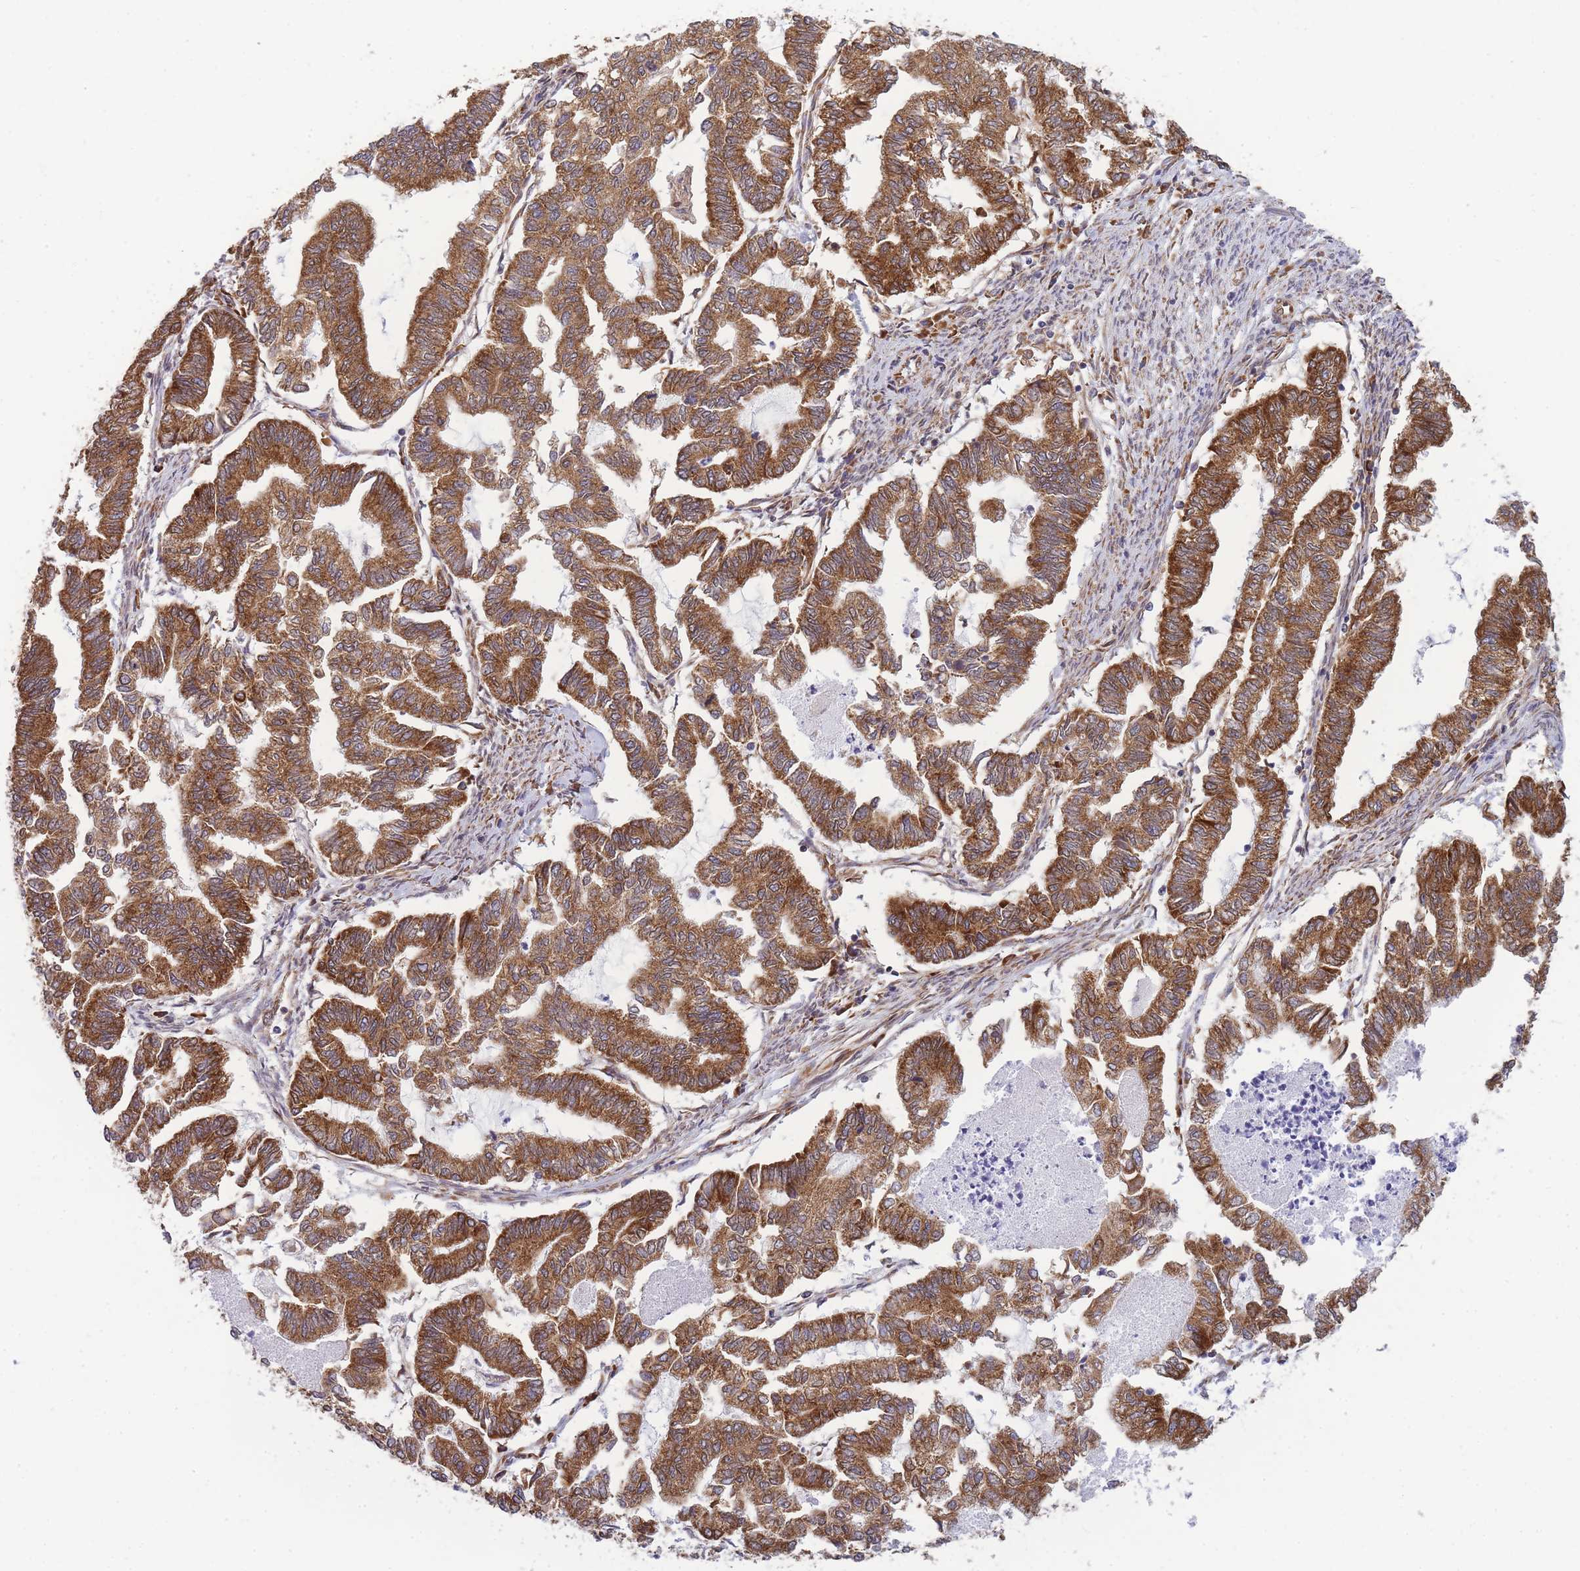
{"staining": {"intensity": "strong", "quantity": ">75%", "location": "cytoplasmic/membranous"}, "tissue": "endometrial cancer", "cell_type": "Tumor cells", "image_type": "cancer", "snomed": [{"axis": "morphology", "description": "Adenocarcinoma, NOS"}, {"axis": "topography", "description": "Endometrium"}], "caption": "Endometrial cancer (adenocarcinoma) stained with DAB (3,3'-diaminobenzidine) immunohistochemistry (IHC) demonstrates high levels of strong cytoplasmic/membranous staining in about >75% of tumor cells.", "gene": "MRPL23", "patient": {"sex": "female", "age": 79}}